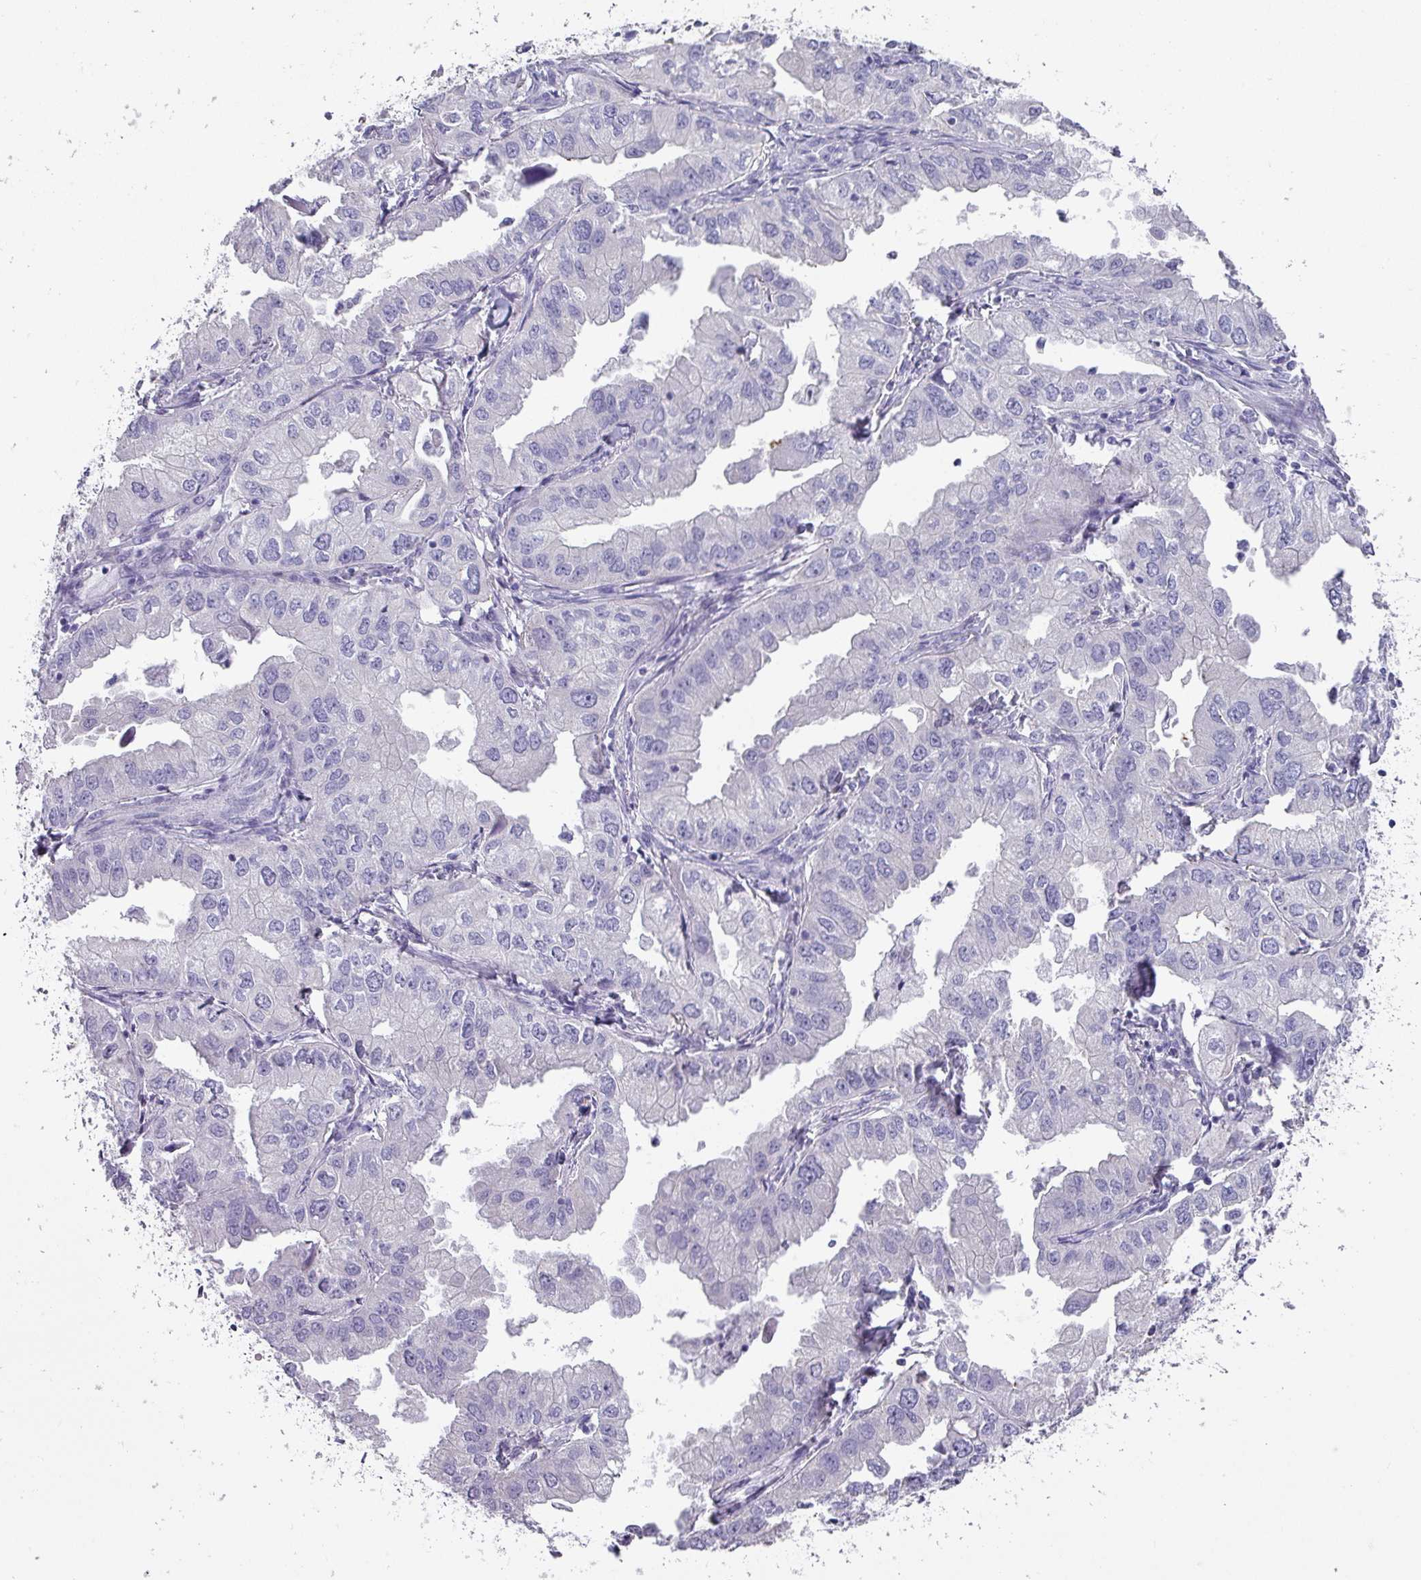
{"staining": {"intensity": "negative", "quantity": "none", "location": "none"}, "tissue": "lung cancer", "cell_type": "Tumor cells", "image_type": "cancer", "snomed": [{"axis": "morphology", "description": "Adenocarcinoma, NOS"}, {"axis": "topography", "description": "Lung"}], "caption": "Human lung cancer (adenocarcinoma) stained for a protein using immunohistochemistry demonstrates no positivity in tumor cells.", "gene": "GLI4", "patient": {"sex": "male", "age": 48}}